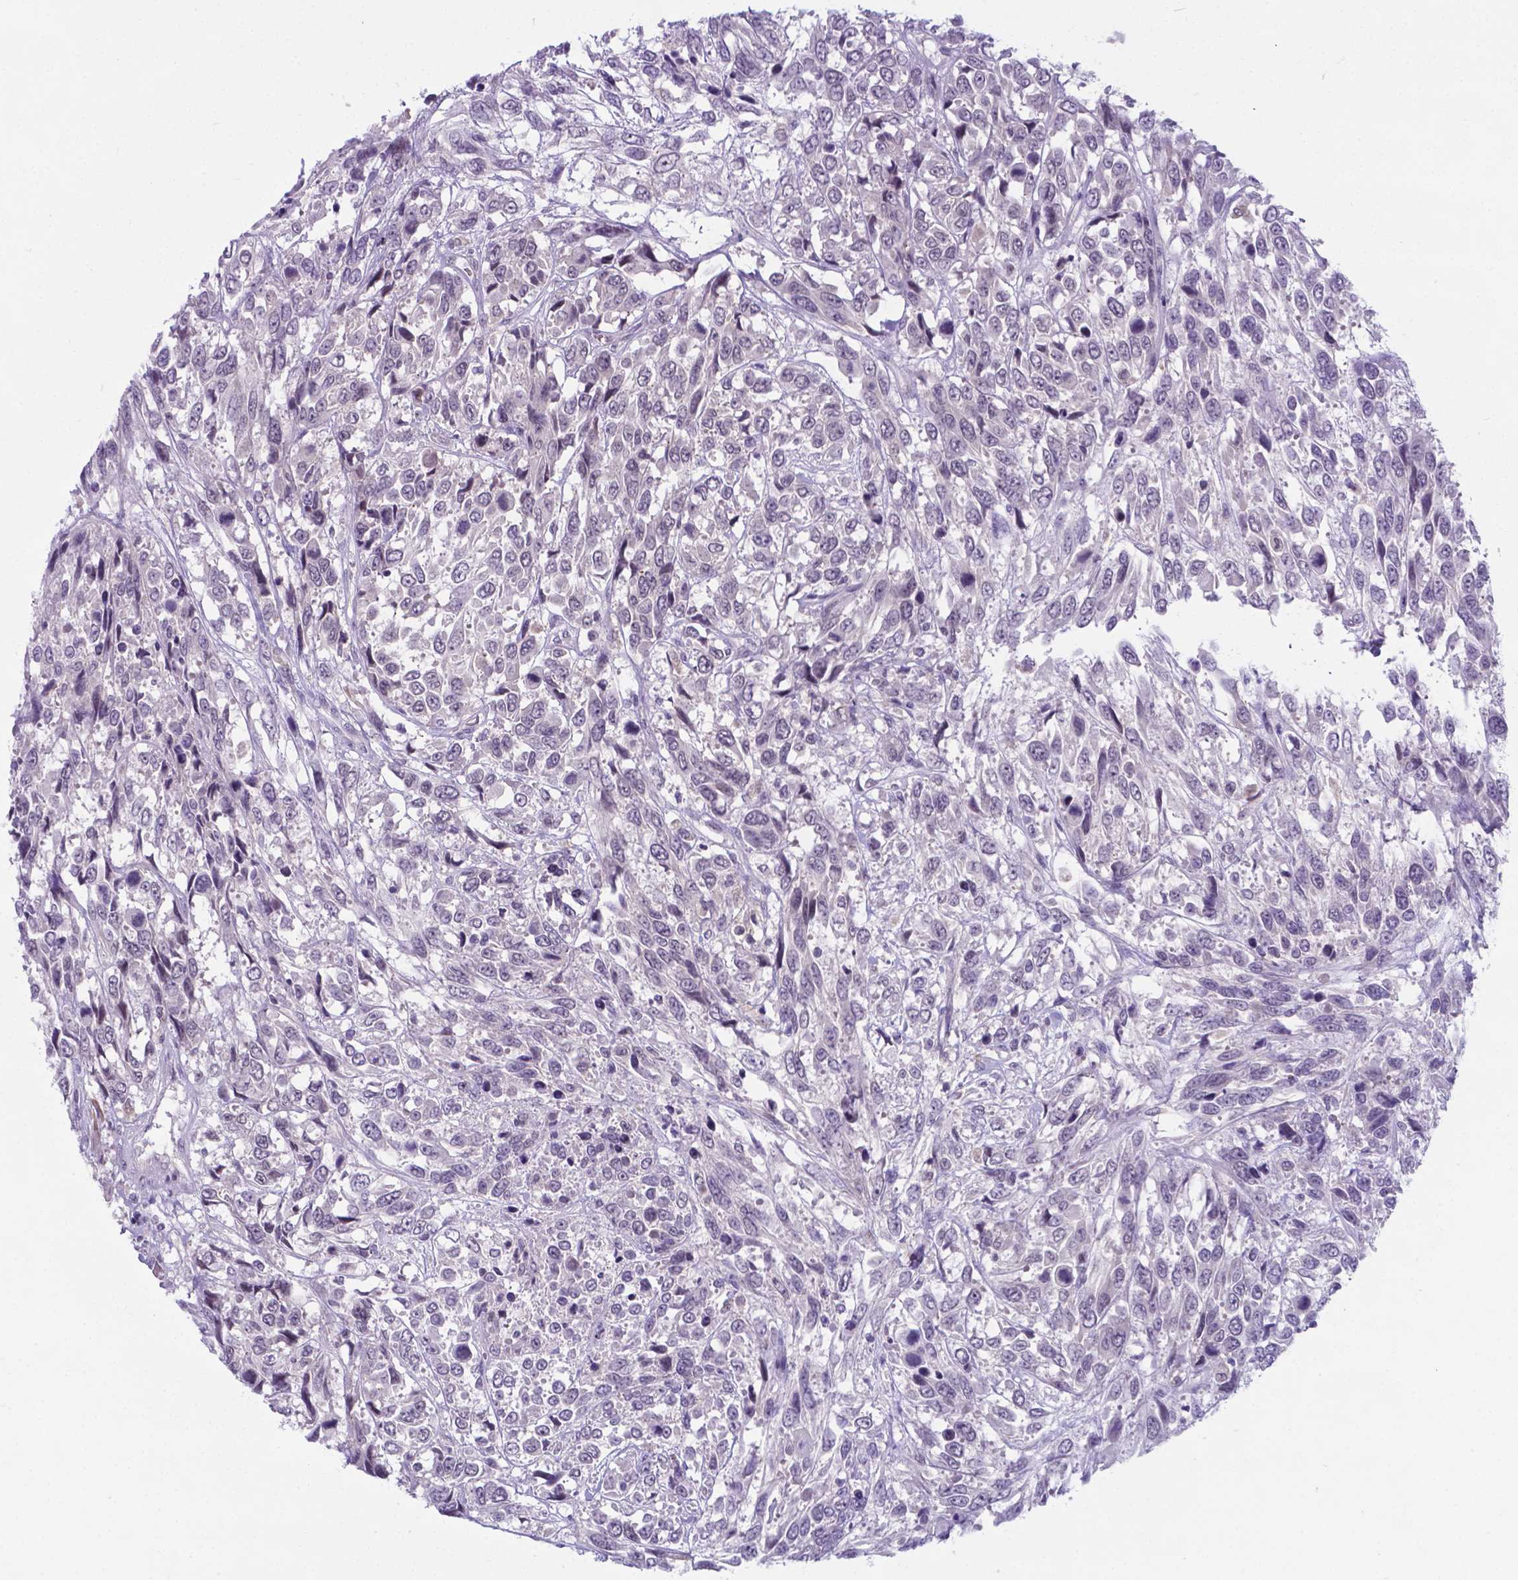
{"staining": {"intensity": "negative", "quantity": "none", "location": "none"}, "tissue": "urothelial cancer", "cell_type": "Tumor cells", "image_type": "cancer", "snomed": [{"axis": "morphology", "description": "Urothelial carcinoma, High grade"}, {"axis": "topography", "description": "Urinary bladder"}], "caption": "Urothelial carcinoma (high-grade) was stained to show a protein in brown. There is no significant staining in tumor cells. (Stains: DAB IHC with hematoxylin counter stain, Microscopy: brightfield microscopy at high magnification).", "gene": "AP5B1", "patient": {"sex": "female", "age": 70}}